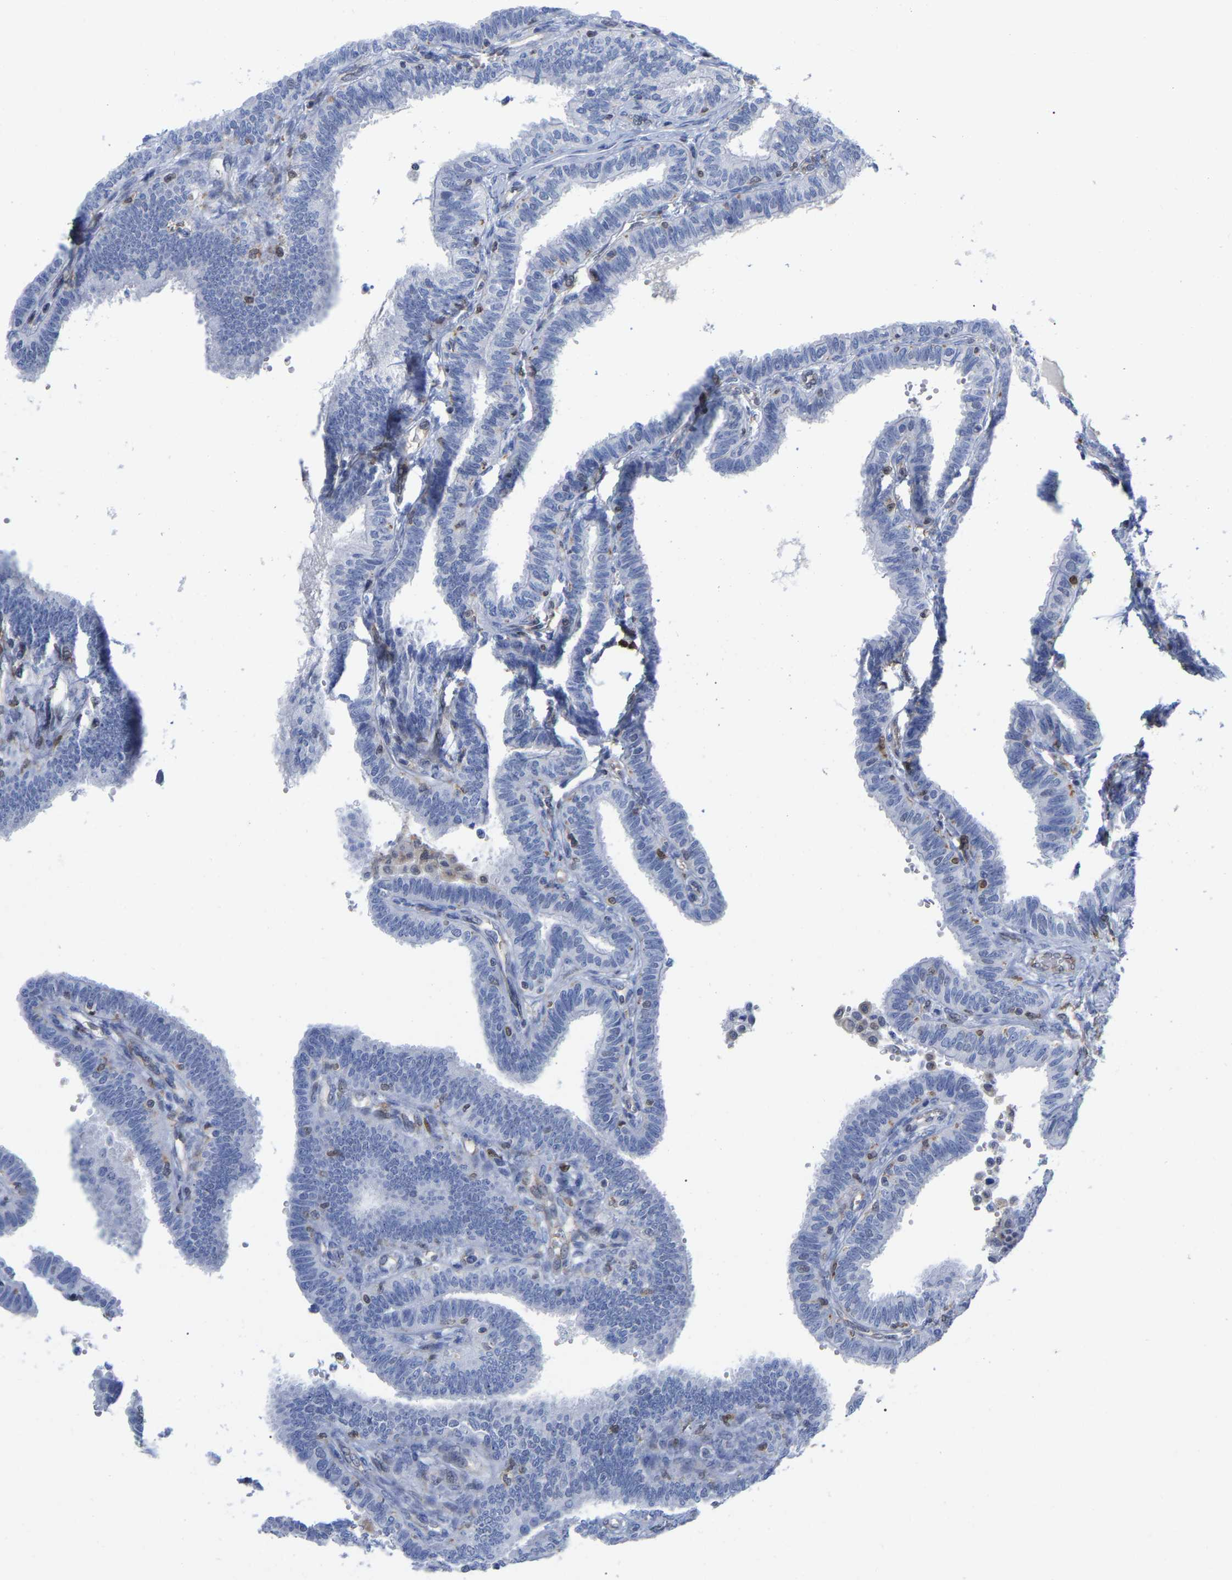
{"staining": {"intensity": "negative", "quantity": "none", "location": "none"}, "tissue": "fallopian tube", "cell_type": "Glandular cells", "image_type": "normal", "snomed": [{"axis": "morphology", "description": "Normal tissue, NOS"}, {"axis": "topography", "description": "Fallopian tube"}, {"axis": "topography", "description": "Placenta"}], "caption": "DAB (3,3'-diaminobenzidine) immunohistochemical staining of benign fallopian tube reveals no significant positivity in glandular cells.", "gene": "GIMAP4", "patient": {"sex": "female", "age": 34}}